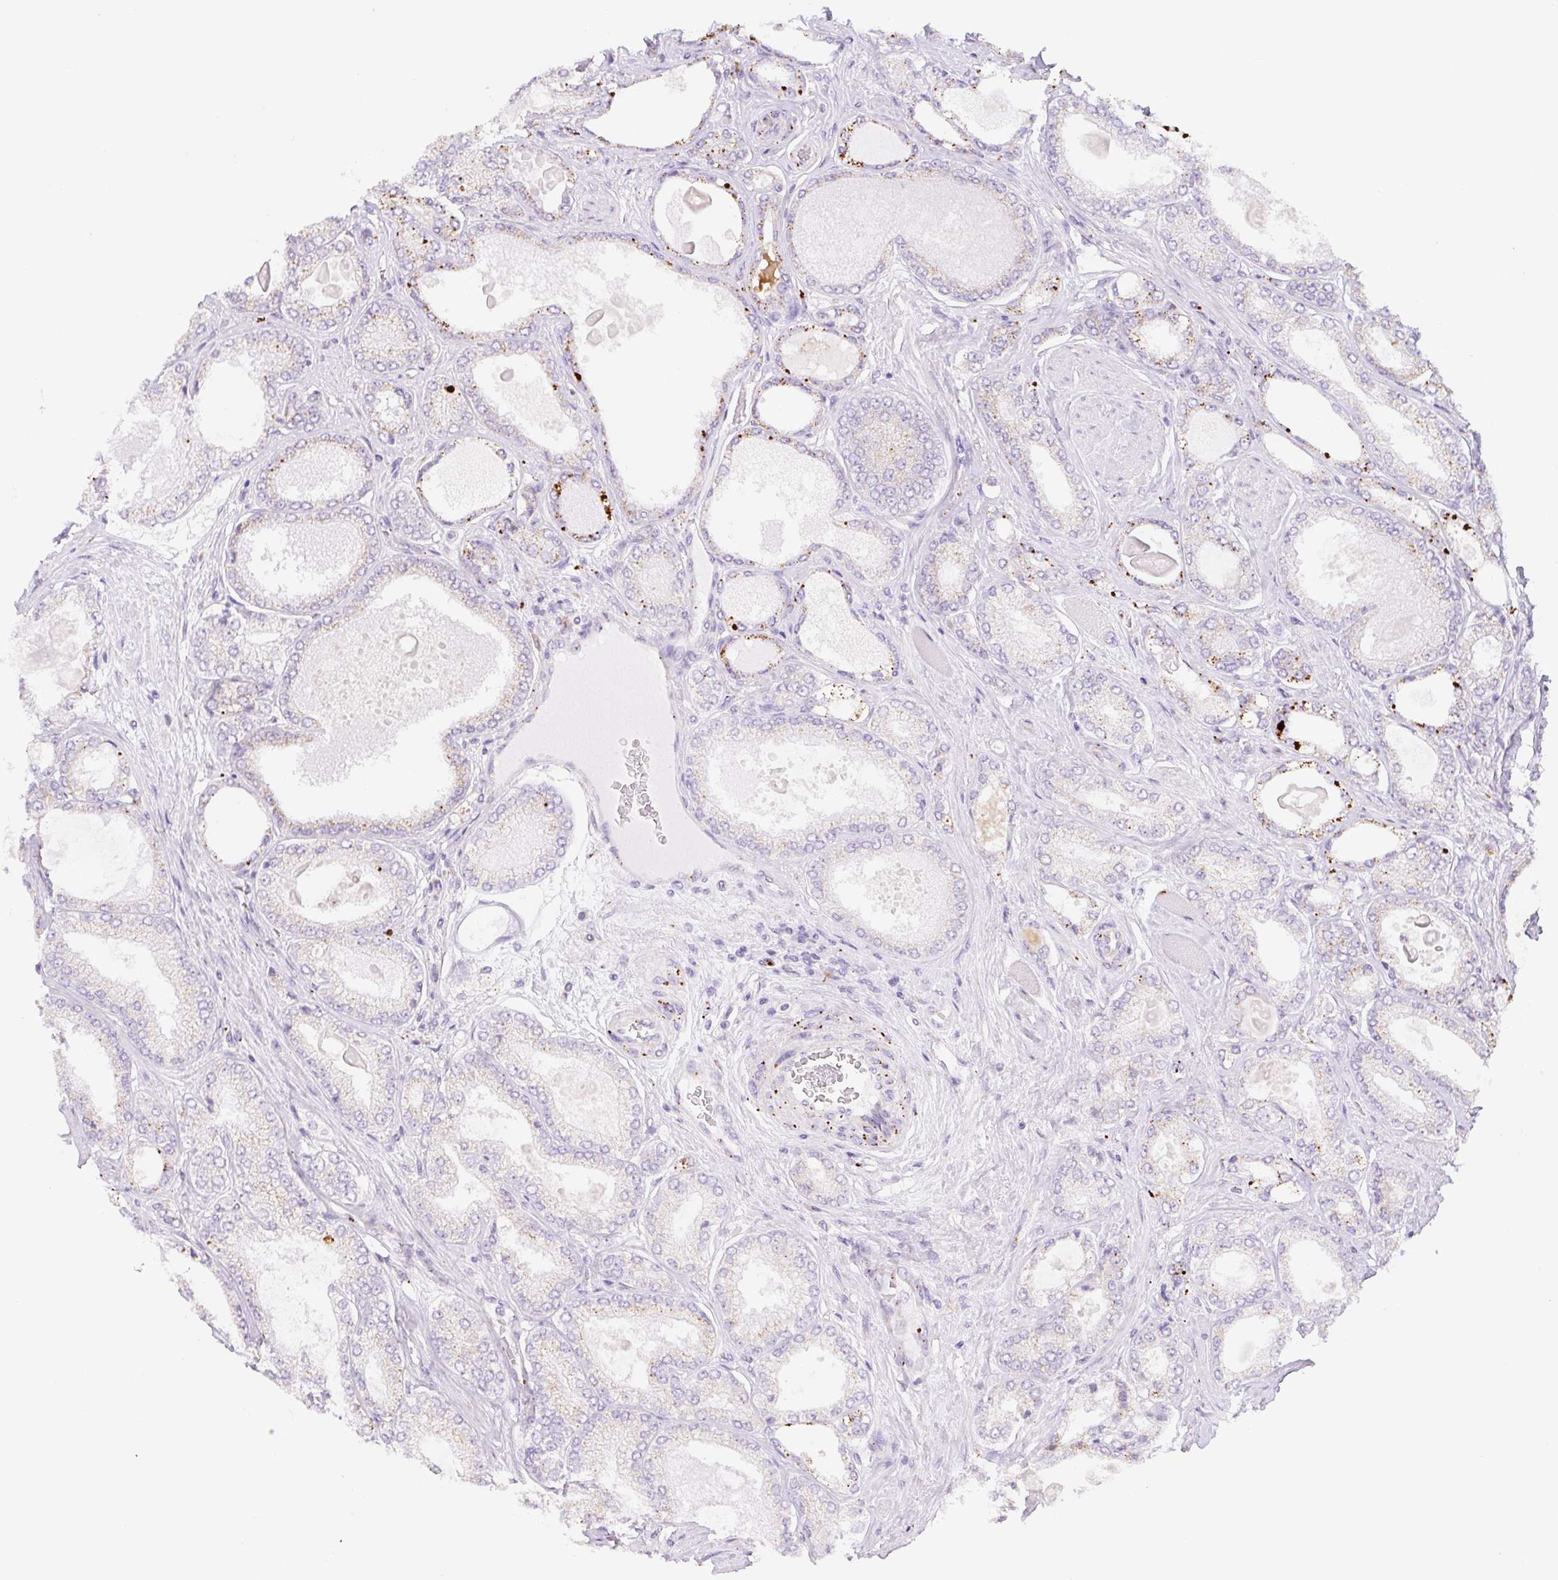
{"staining": {"intensity": "strong", "quantity": "<25%", "location": "cytoplasmic/membranous"}, "tissue": "prostate cancer", "cell_type": "Tumor cells", "image_type": "cancer", "snomed": [{"axis": "morphology", "description": "Adenocarcinoma, High grade"}, {"axis": "topography", "description": "Prostate"}], "caption": "A photomicrograph of prostate cancer stained for a protein exhibits strong cytoplasmic/membranous brown staining in tumor cells.", "gene": "CLEC3A", "patient": {"sex": "male", "age": 68}}